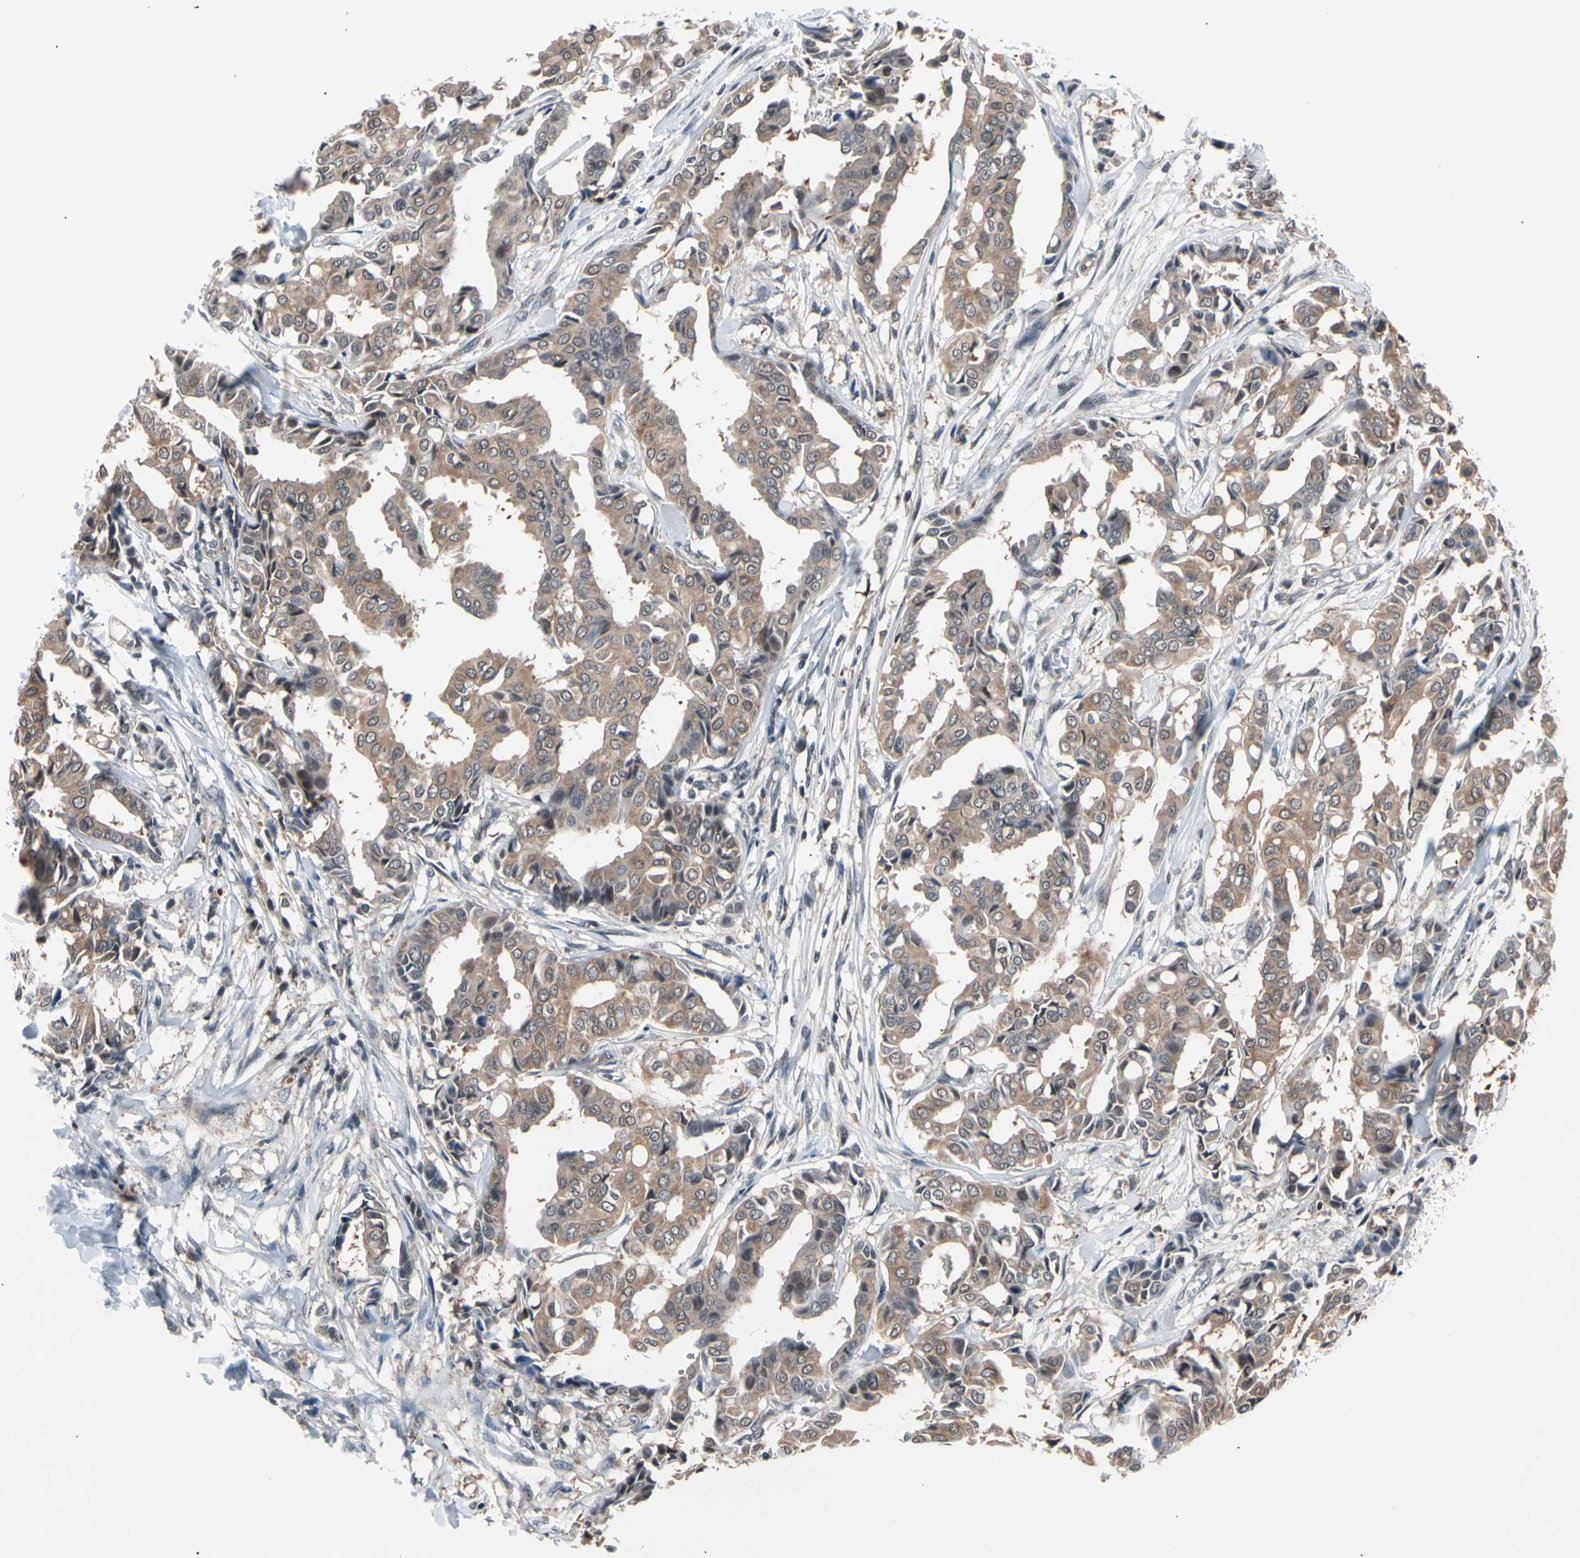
{"staining": {"intensity": "weak", "quantity": ">75%", "location": "cytoplasmic/membranous"}, "tissue": "head and neck cancer", "cell_type": "Tumor cells", "image_type": "cancer", "snomed": [{"axis": "morphology", "description": "Adenocarcinoma, NOS"}, {"axis": "topography", "description": "Salivary gland"}, {"axis": "topography", "description": "Head-Neck"}], "caption": "Protein expression analysis of head and neck cancer demonstrates weak cytoplasmic/membranous staining in approximately >75% of tumor cells. (Brightfield microscopy of DAB IHC at high magnification).", "gene": "PSMA2", "patient": {"sex": "female", "age": 59}}